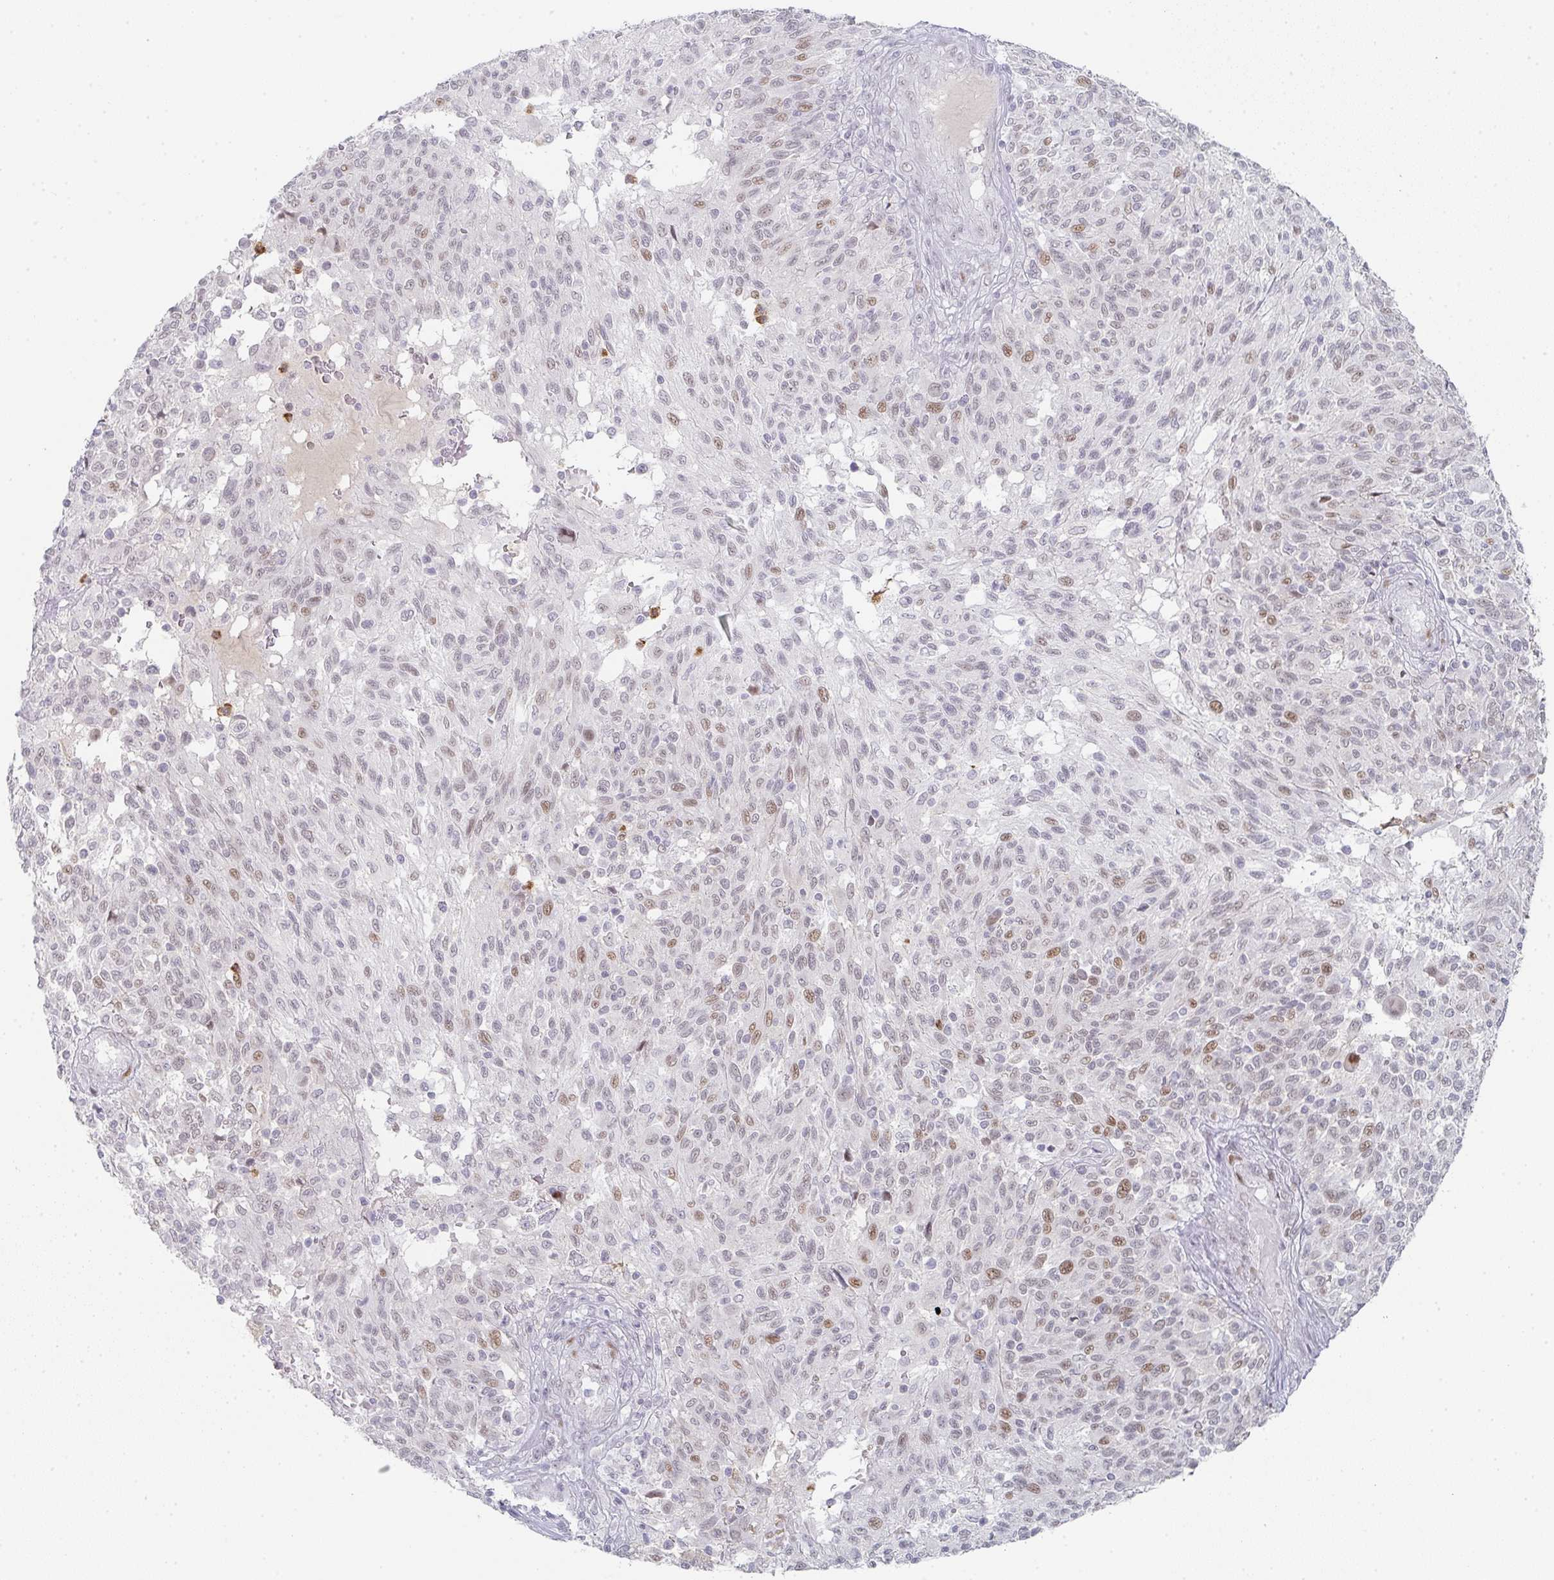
{"staining": {"intensity": "moderate", "quantity": "<25%", "location": "nuclear"}, "tissue": "melanoma", "cell_type": "Tumor cells", "image_type": "cancer", "snomed": [{"axis": "morphology", "description": "Malignant melanoma, NOS"}, {"axis": "topography", "description": "Skin"}], "caption": "Human malignant melanoma stained with a brown dye demonstrates moderate nuclear positive positivity in about <25% of tumor cells.", "gene": "LIN54", "patient": {"sex": "male", "age": 66}}